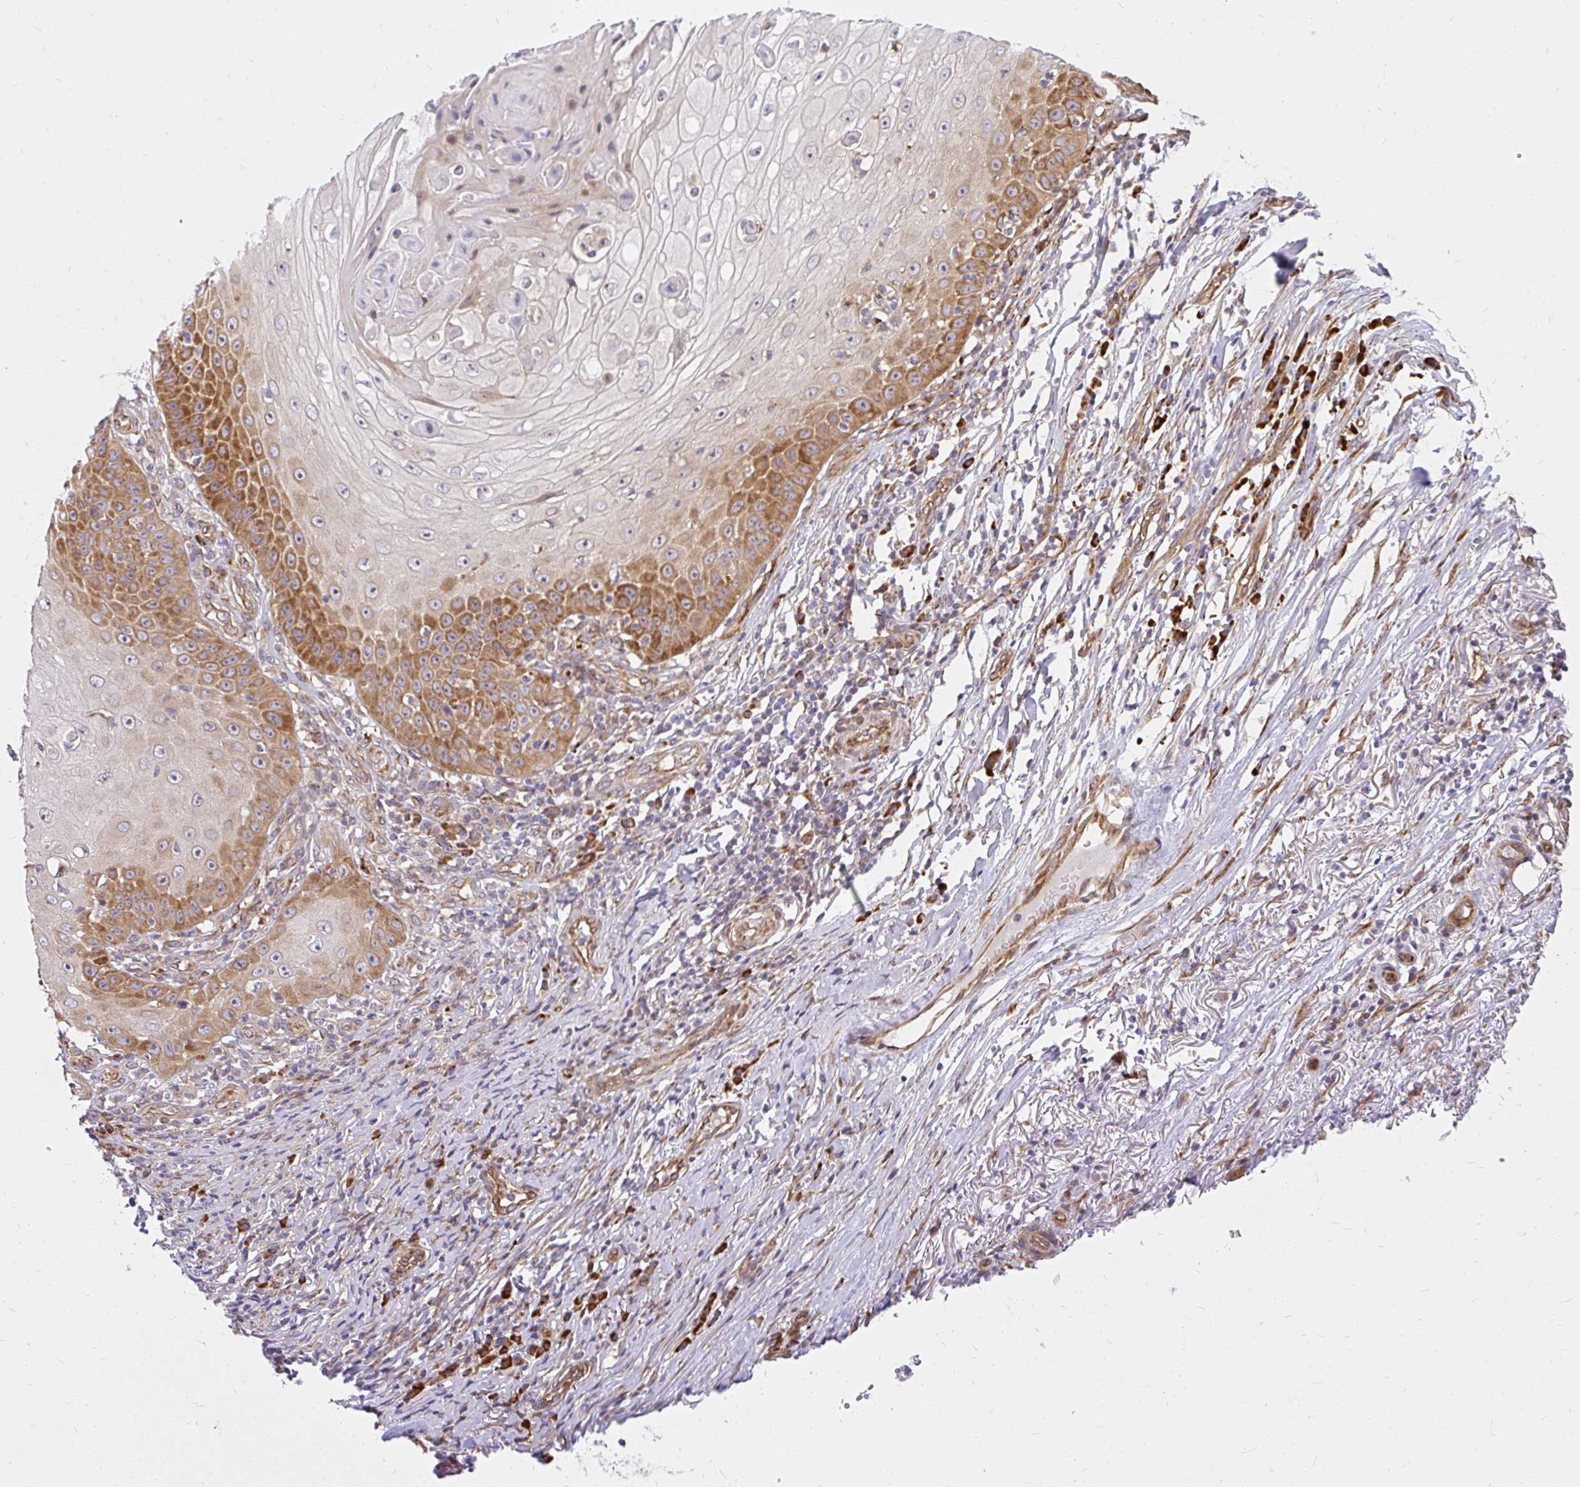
{"staining": {"intensity": "moderate", "quantity": "<25%", "location": "cytoplasmic/membranous"}, "tissue": "skin cancer", "cell_type": "Tumor cells", "image_type": "cancer", "snomed": [{"axis": "morphology", "description": "Squamous cell carcinoma, NOS"}, {"axis": "topography", "description": "Skin"}], "caption": "DAB immunohistochemical staining of human squamous cell carcinoma (skin) reveals moderate cytoplasmic/membranous protein positivity in about <25% of tumor cells.", "gene": "RSKR", "patient": {"sex": "male", "age": 70}}